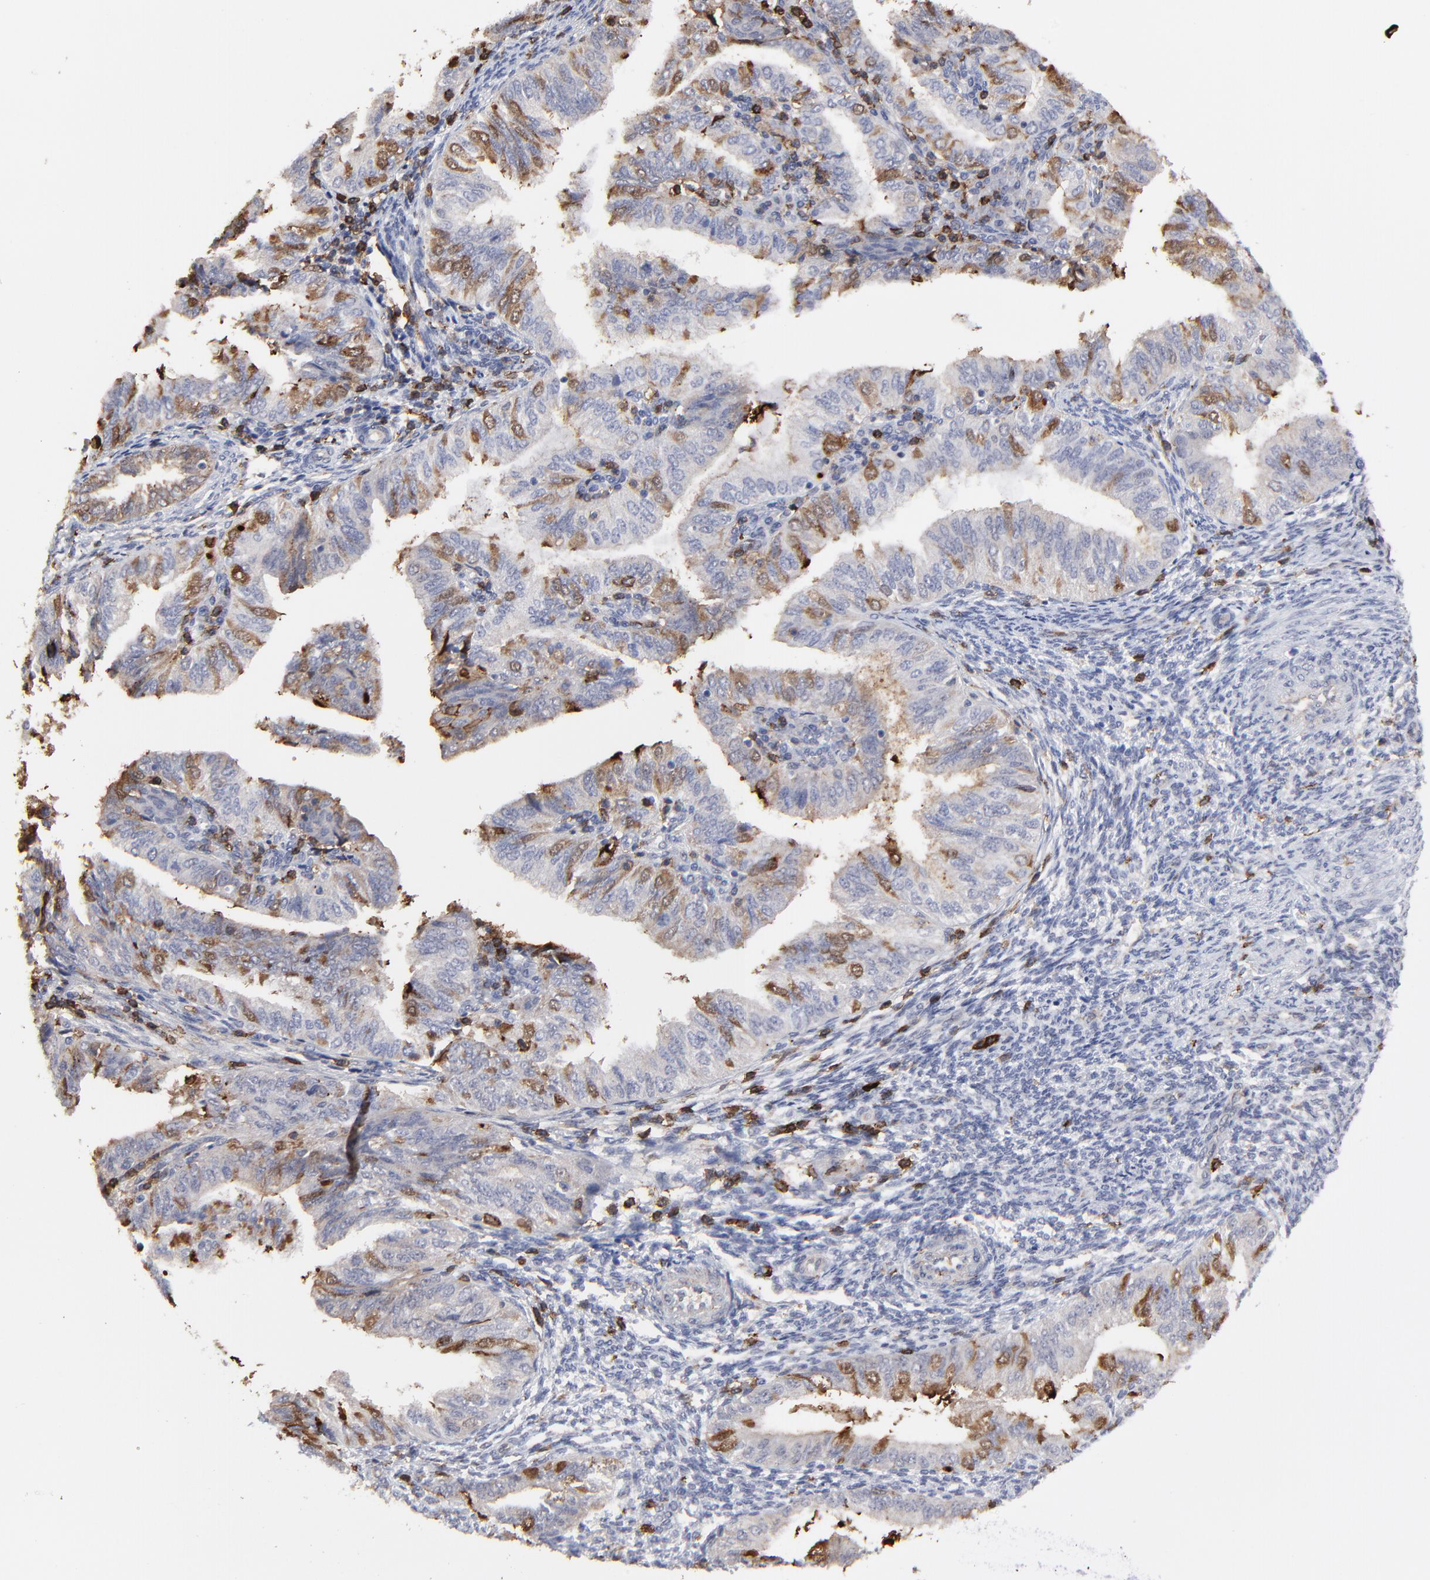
{"staining": {"intensity": "moderate", "quantity": "25%-75%", "location": "cytoplasmic/membranous"}, "tissue": "endometrial cancer", "cell_type": "Tumor cells", "image_type": "cancer", "snomed": [{"axis": "morphology", "description": "Adenocarcinoma, NOS"}, {"axis": "topography", "description": "Endometrium"}], "caption": "Adenocarcinoma (endometrial) stained for a protein demonstrates moderate cytoplasmic/membranous positivity in tumor cells.", "gene": "SLC6A14", "patient": {"sex": "female", "age": 51}}